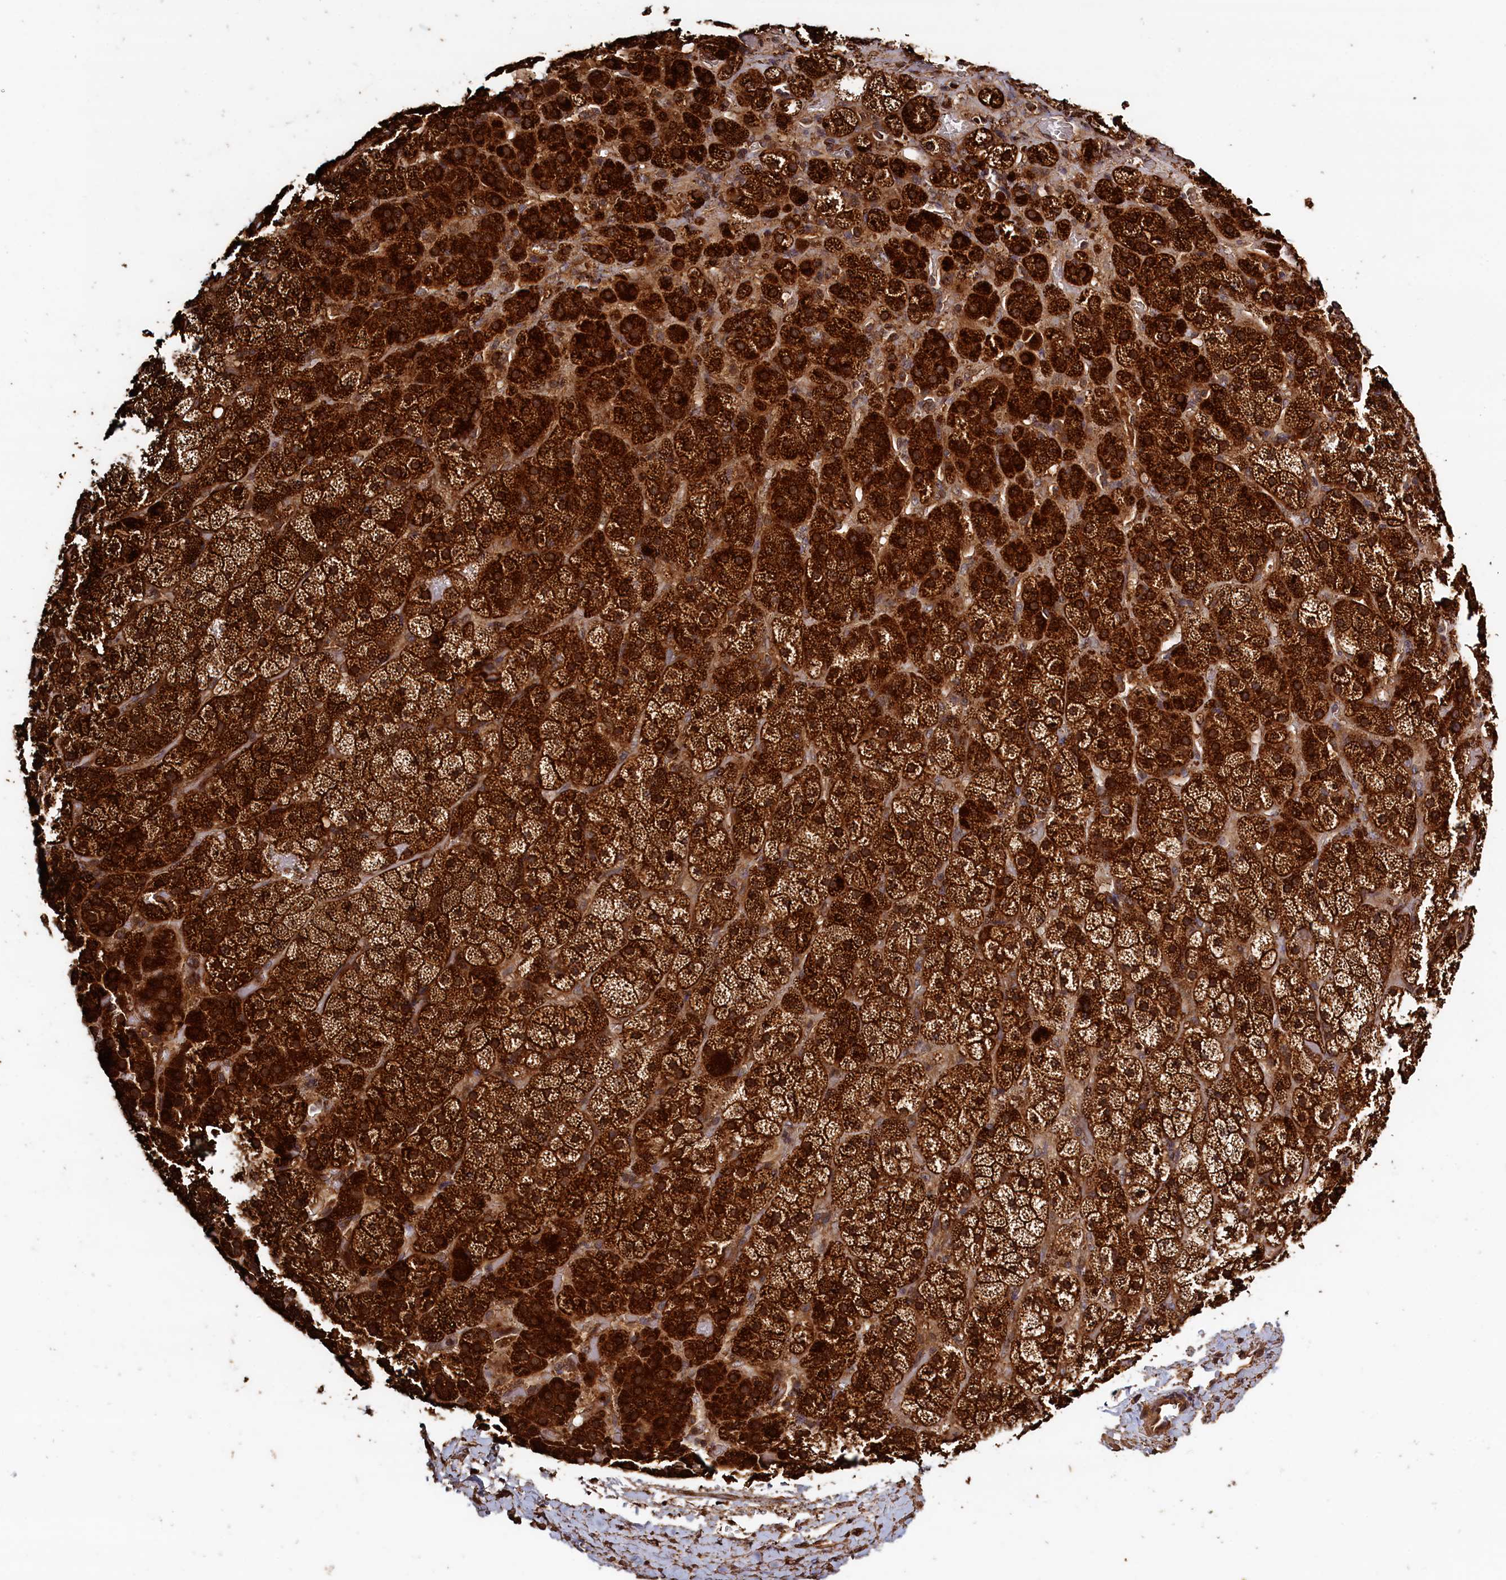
{"staining": {"intensity": "strong", "quantity": ">75%", "location": "cytoplasmic/membranous"}, "tissue": "adrenal gland", "cell_type": "Glandular cells", "image_type": "normal", "snomed": [{"axis": "morphology", "description": "Normal tissue, NOS"}, {"axis": "topography", "description": "Adrenal gland"}], "caption": "Immunohistochemical staining of benign human adrenal gland demonstrates strong cytoplasmic/membranous protein positivity in approximately >75% of glandular cells. (DAB = brown stain, brightfield microscopy at high magnification).", "gene": "SNX33", "patient": {"sex": "male", "age": 57}}